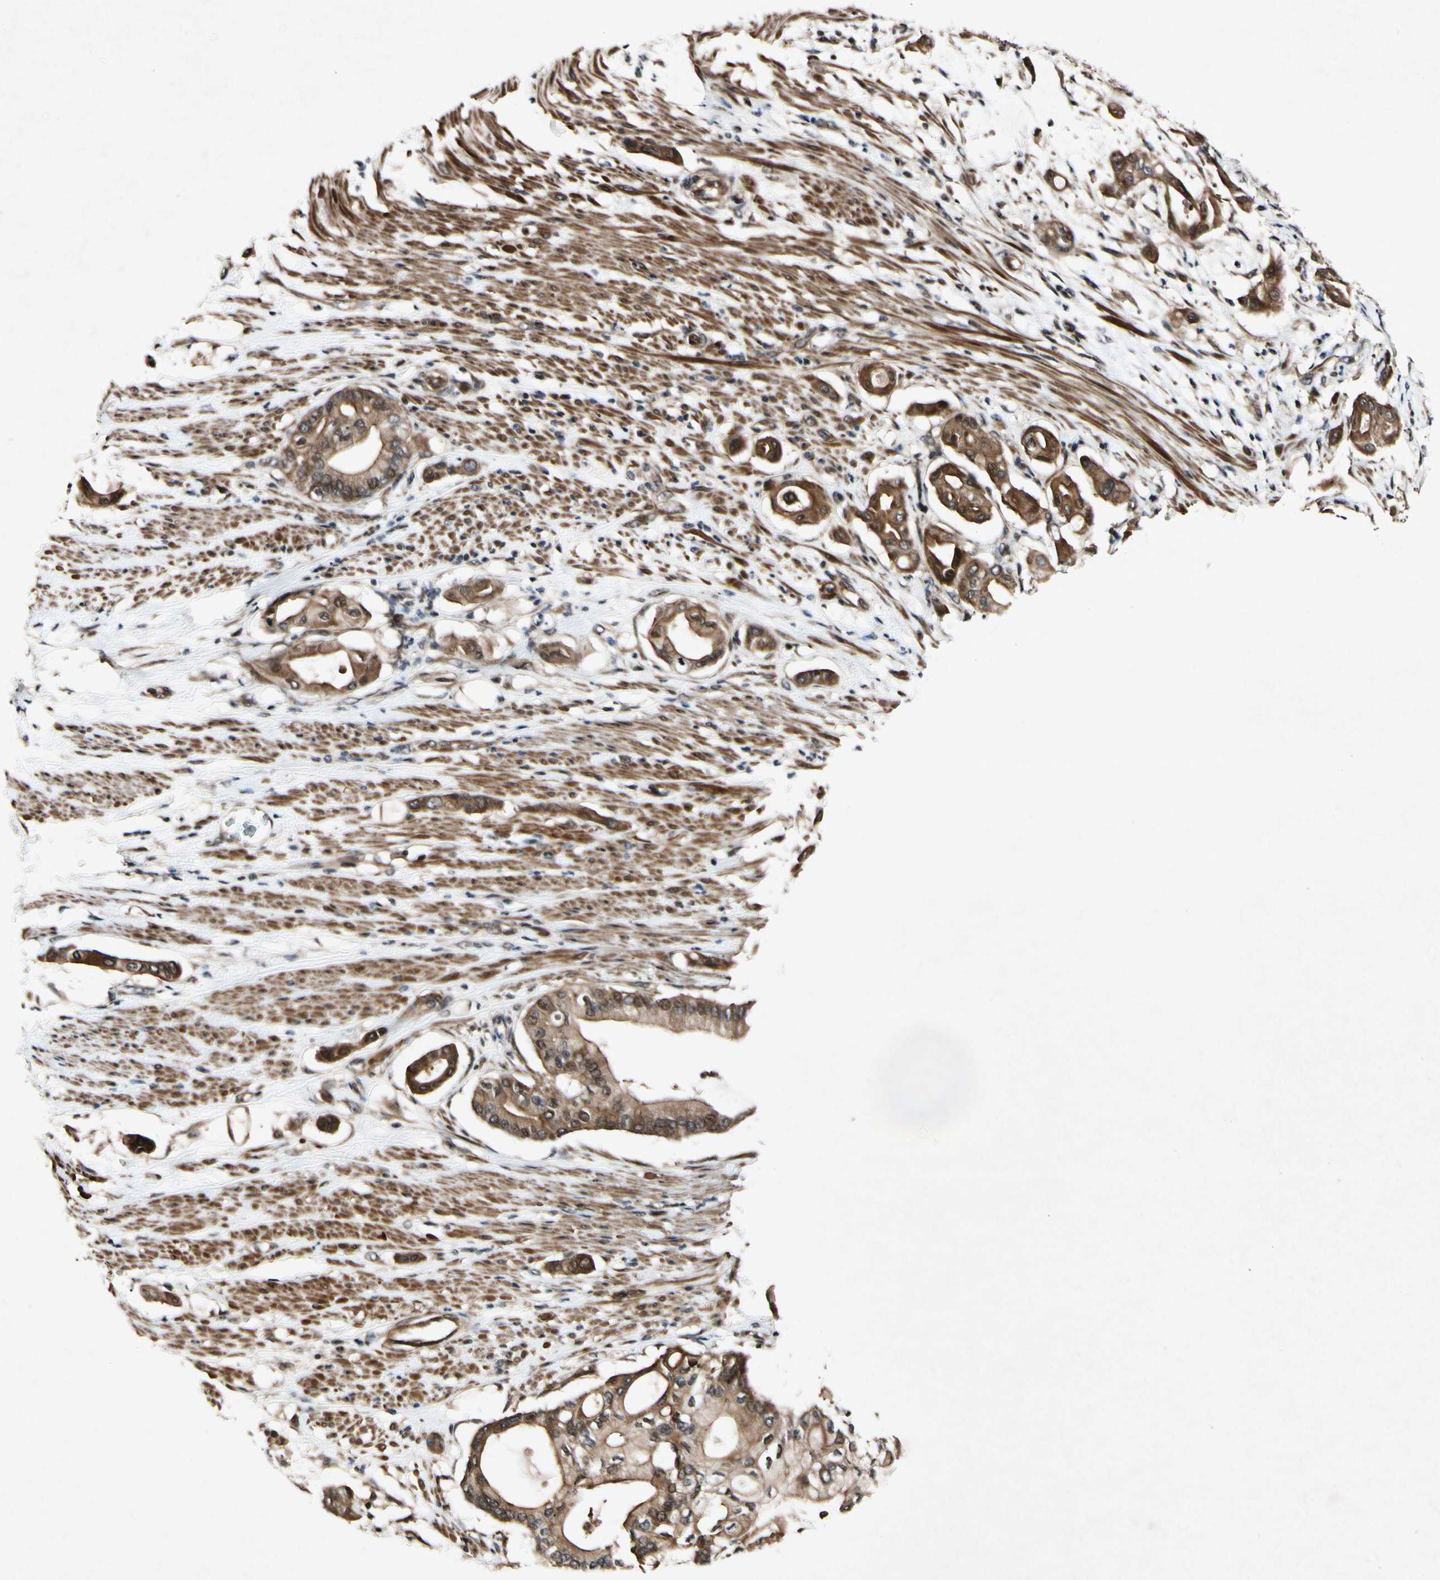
{"staining": {"intensity": "moderate", "quantity": ">75%", "location": "cytoplasmic/membranous,nuclear"}, "tissue": "pancreatic cancer", "cell_type": "Tumor cells", "image_type": "cancer", "snomed": [{"axis": "morphology", "description": "Adenocarcinoma, NOS"}, {"axis": "morphology", "description": "Adenocarcinoma, metastatic, NOS"}, {"axis": "topography", "description": "Lymph node"}, {"axis": "topography", "description": "Pancreas"}, {"axis": "topography", "description": "Duodenum"}], "caption": "Human adenocarcinoma (pancreatic) stained with a brown dye reveals moderate cytoplasmic/membranous and nuclear positive expression in about >75% of tumor cells.", "gene": "CSNK1E", "patient": {"sex": "female", "age": 64}}